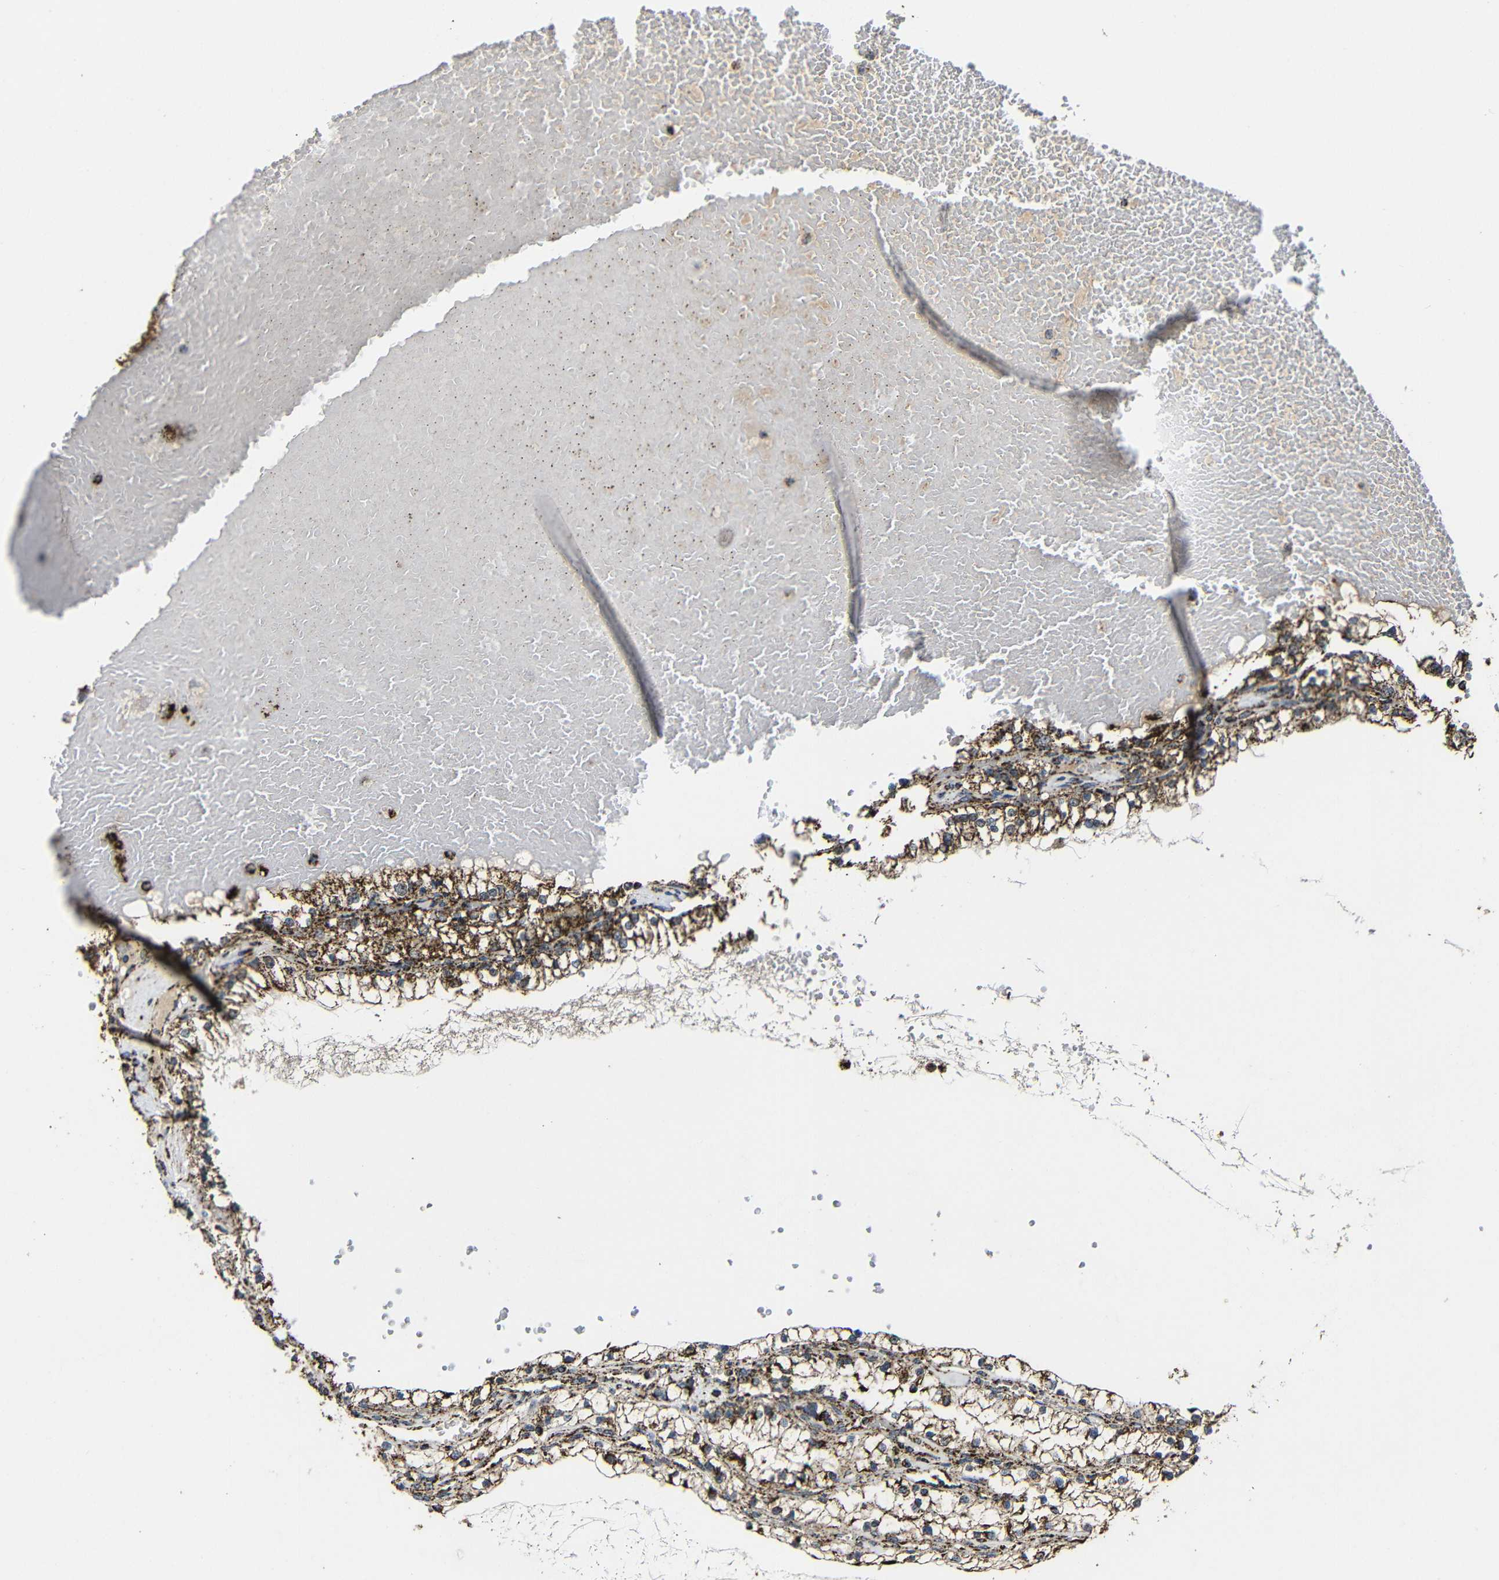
{"staining": {"intensity": "strong", "quantity": ">75%", "location": "cytoplasmic/membranous"}, "tissue": "renal cancer", "cell_type": "Tumor cells", "image_type": "cancer", "snomed": [{"axis": "morphology", "description": "Adenocarcinoma, NOS"}, {"axis": "topography", "description": "Kidney"}], "caption": "Protein expression analysis of renal adenocarcinoma exhibits strong cytoplasmic/membranous staining in approximately >75% of tumor cells.", "gene": "ATP5F1A", "patient": {"sex": "male", "age": 68}}